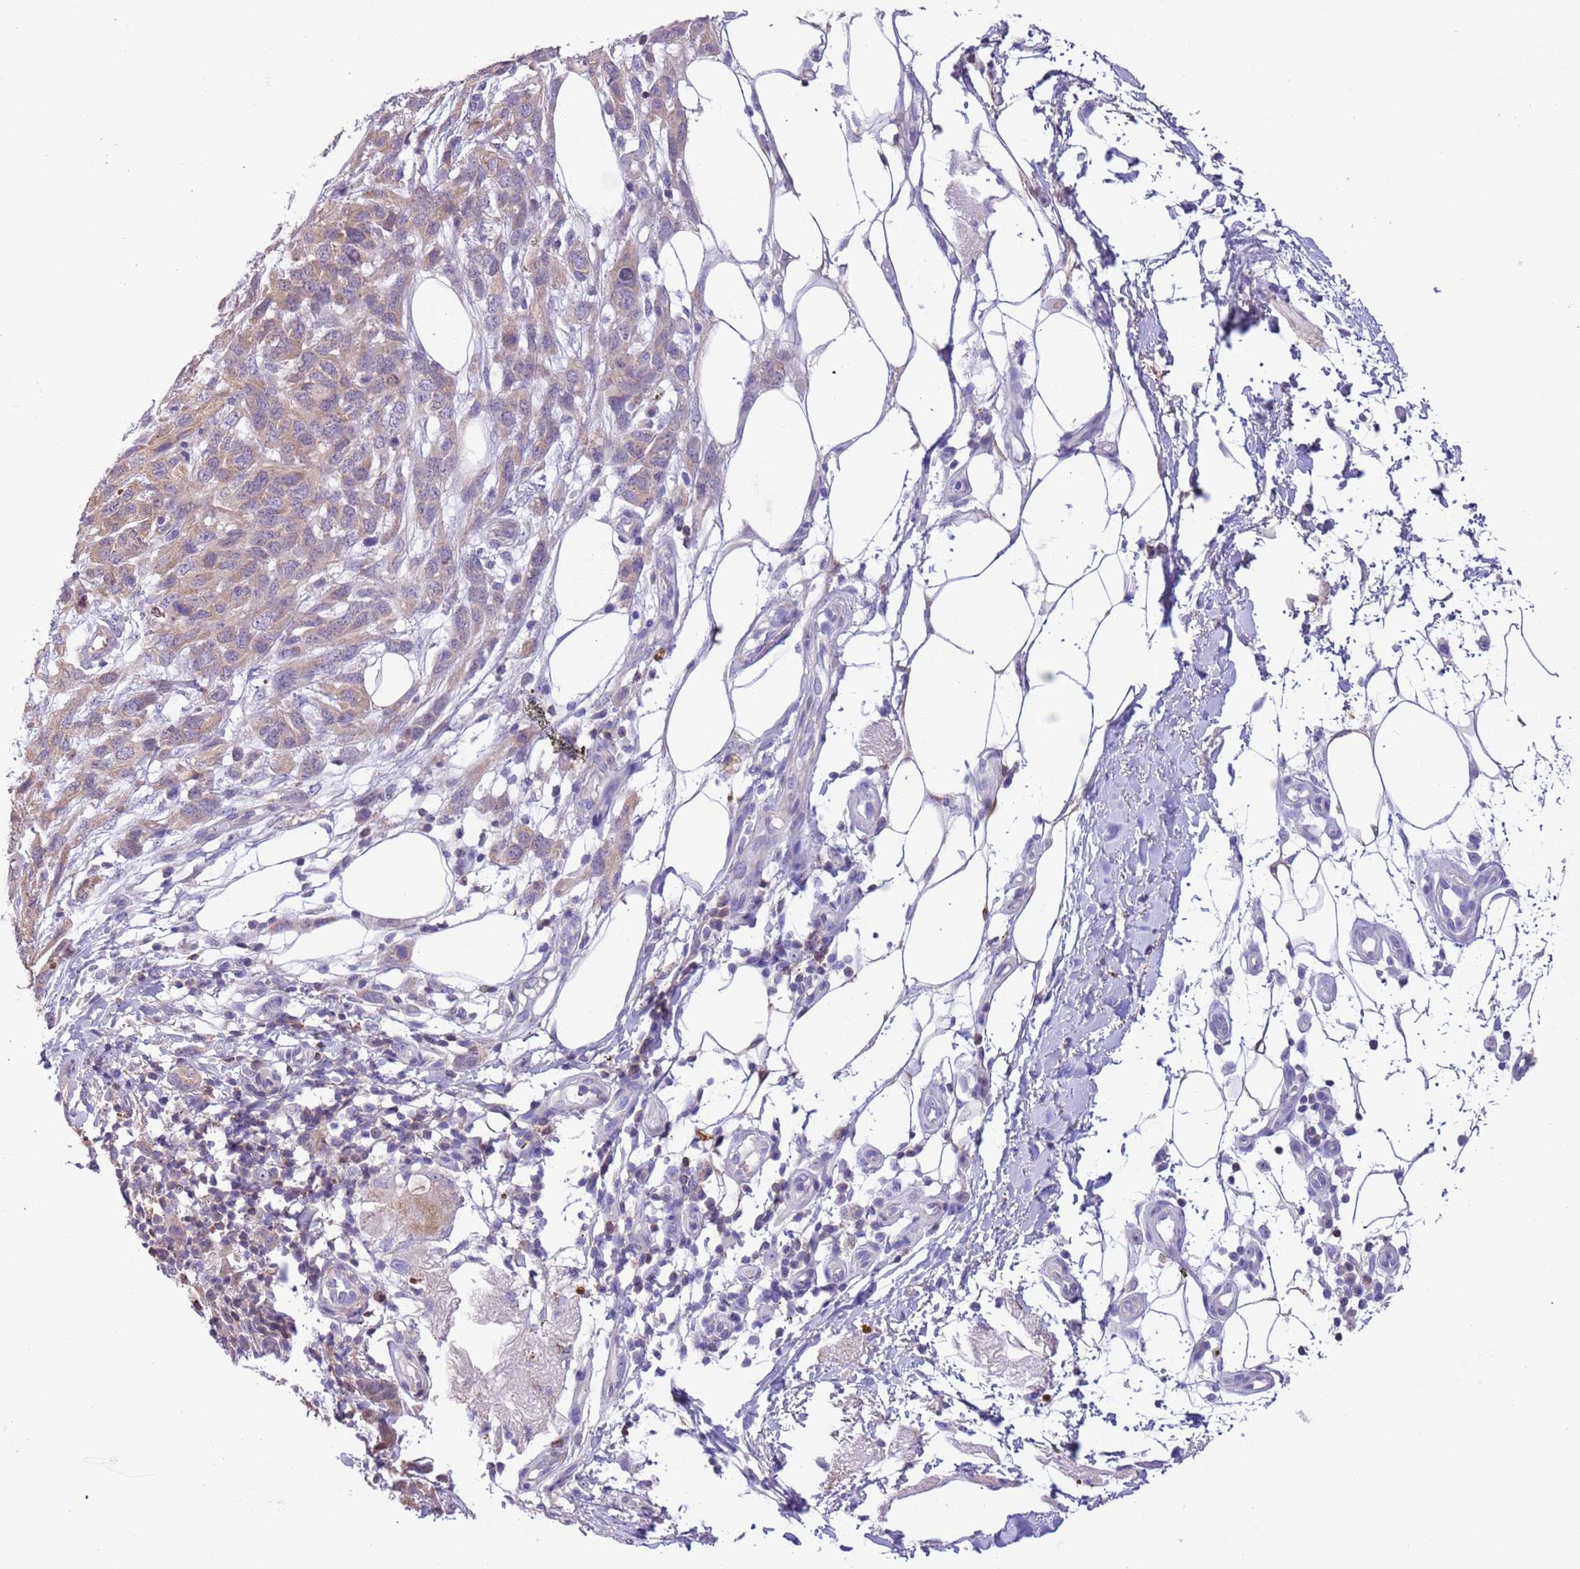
{"staining": {"intensity": "moderate", "quantity": ">75%", "location": "cytoplasmic/membranous"}, "tissue": "melanoma", "cell_type": "Tumor cells", "image_type": "cancer", "snomed": [{"axis": "morphology", "description": "Normal morphology"}, {"axis": "morphology", "description": "Malignant melanoma, NOS"}, {"axis": "topography", "description": "Skin"}], "caption": "Immunohistochemical staining of malignant melanoma shows medium levels of moderate cytoplasmic/membranous protein staining in approximately >75% of tumor cells. Ihc stains the protein in brown and the nuclei are stained blue.", "gene": "PRR32", "patient": {"sex": "female", "age": 72}}